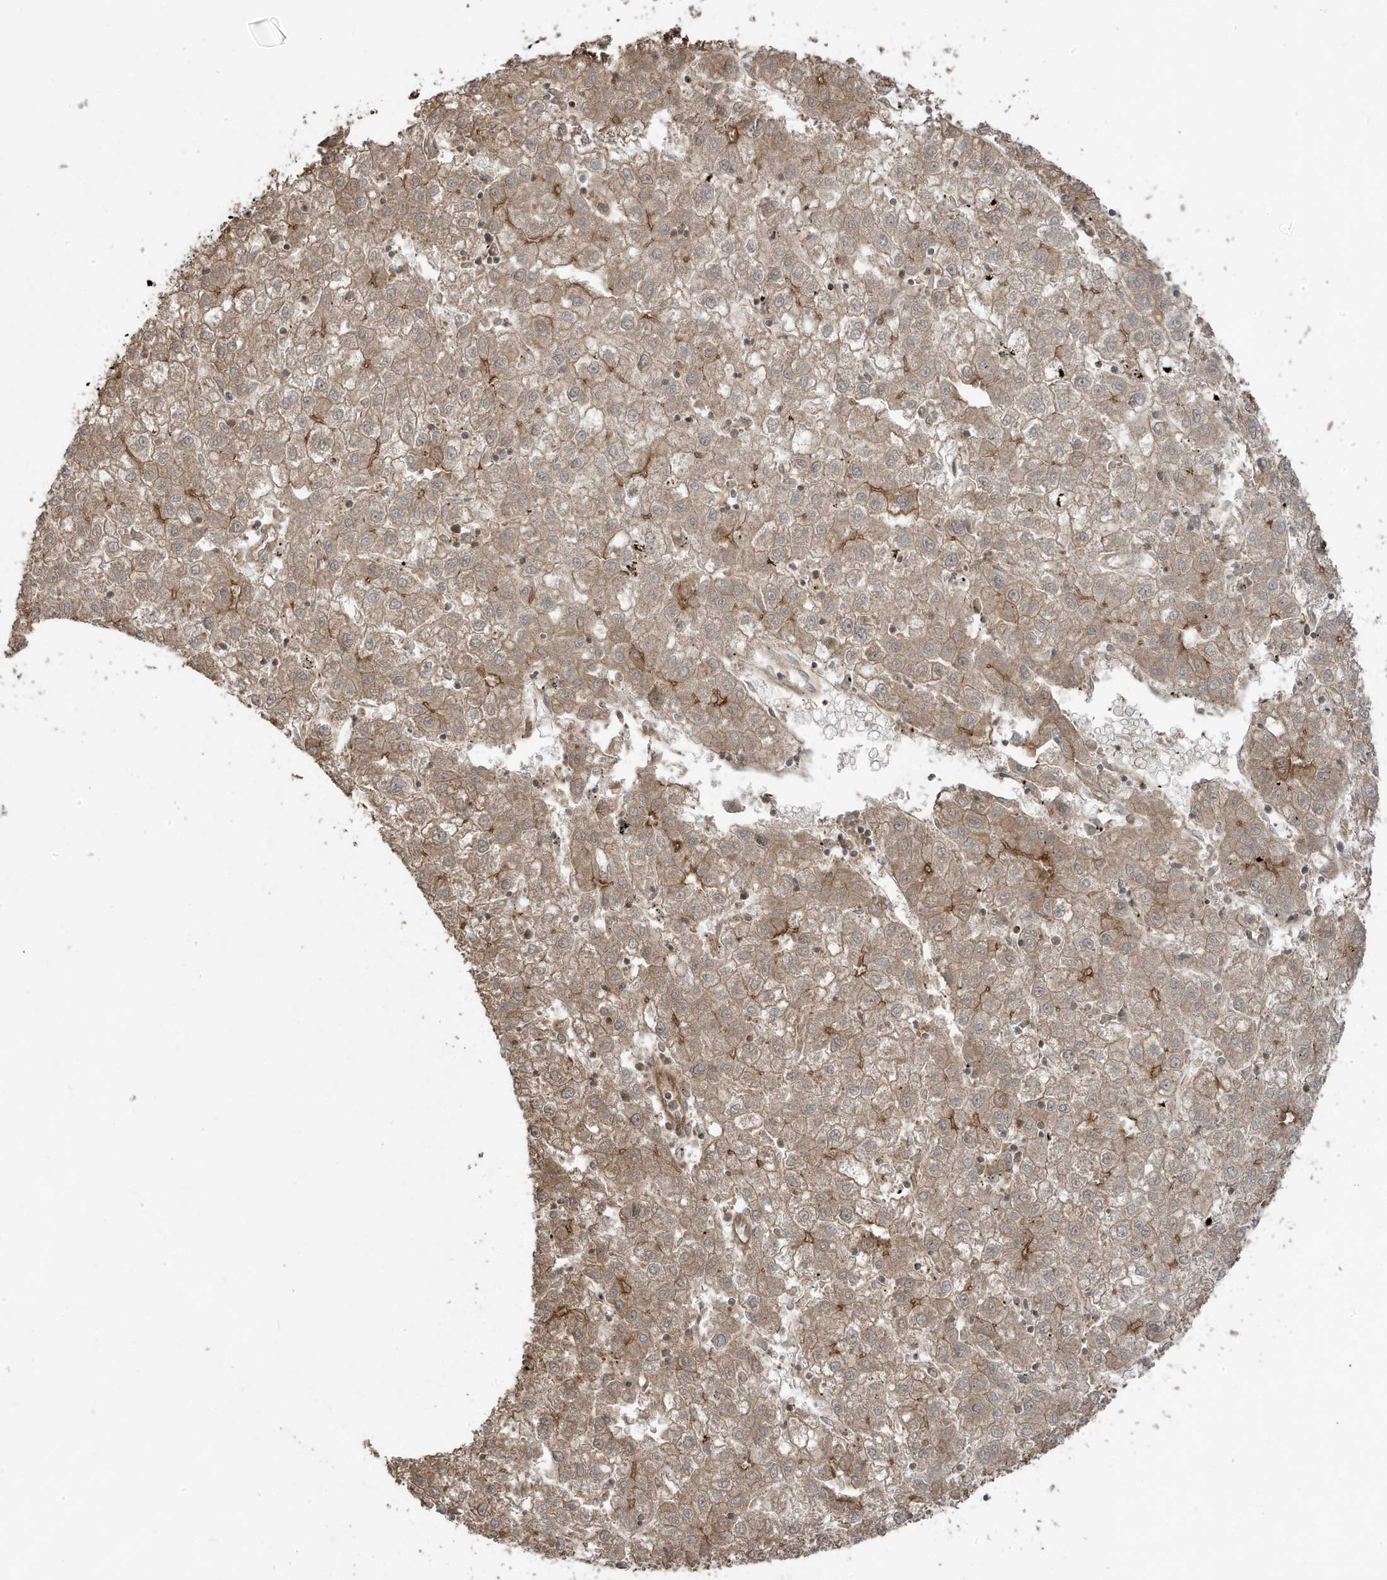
{"staining": {"intensity": "moderate", "quantity": "<25%", "location": "cytoplasmic/membranous"}, "tissue": "liver cancer", "cell_type": "Tumor cells", "image_type": "cancer", "snomed": [{"axis": "morphology", "description": "Carcinoma, Hepatocellular, NOS"}, {"axis": "topography", "description": "Liver"}], "caption": "This histopathology image reveals IHC staining of liver hepatocellular carcinoma, with low moderate cytoplasmic/membranous expression in about <25% of tumor cells.", "gene": "ASAP1", "patient": {"sex": "male", "age": 72}}